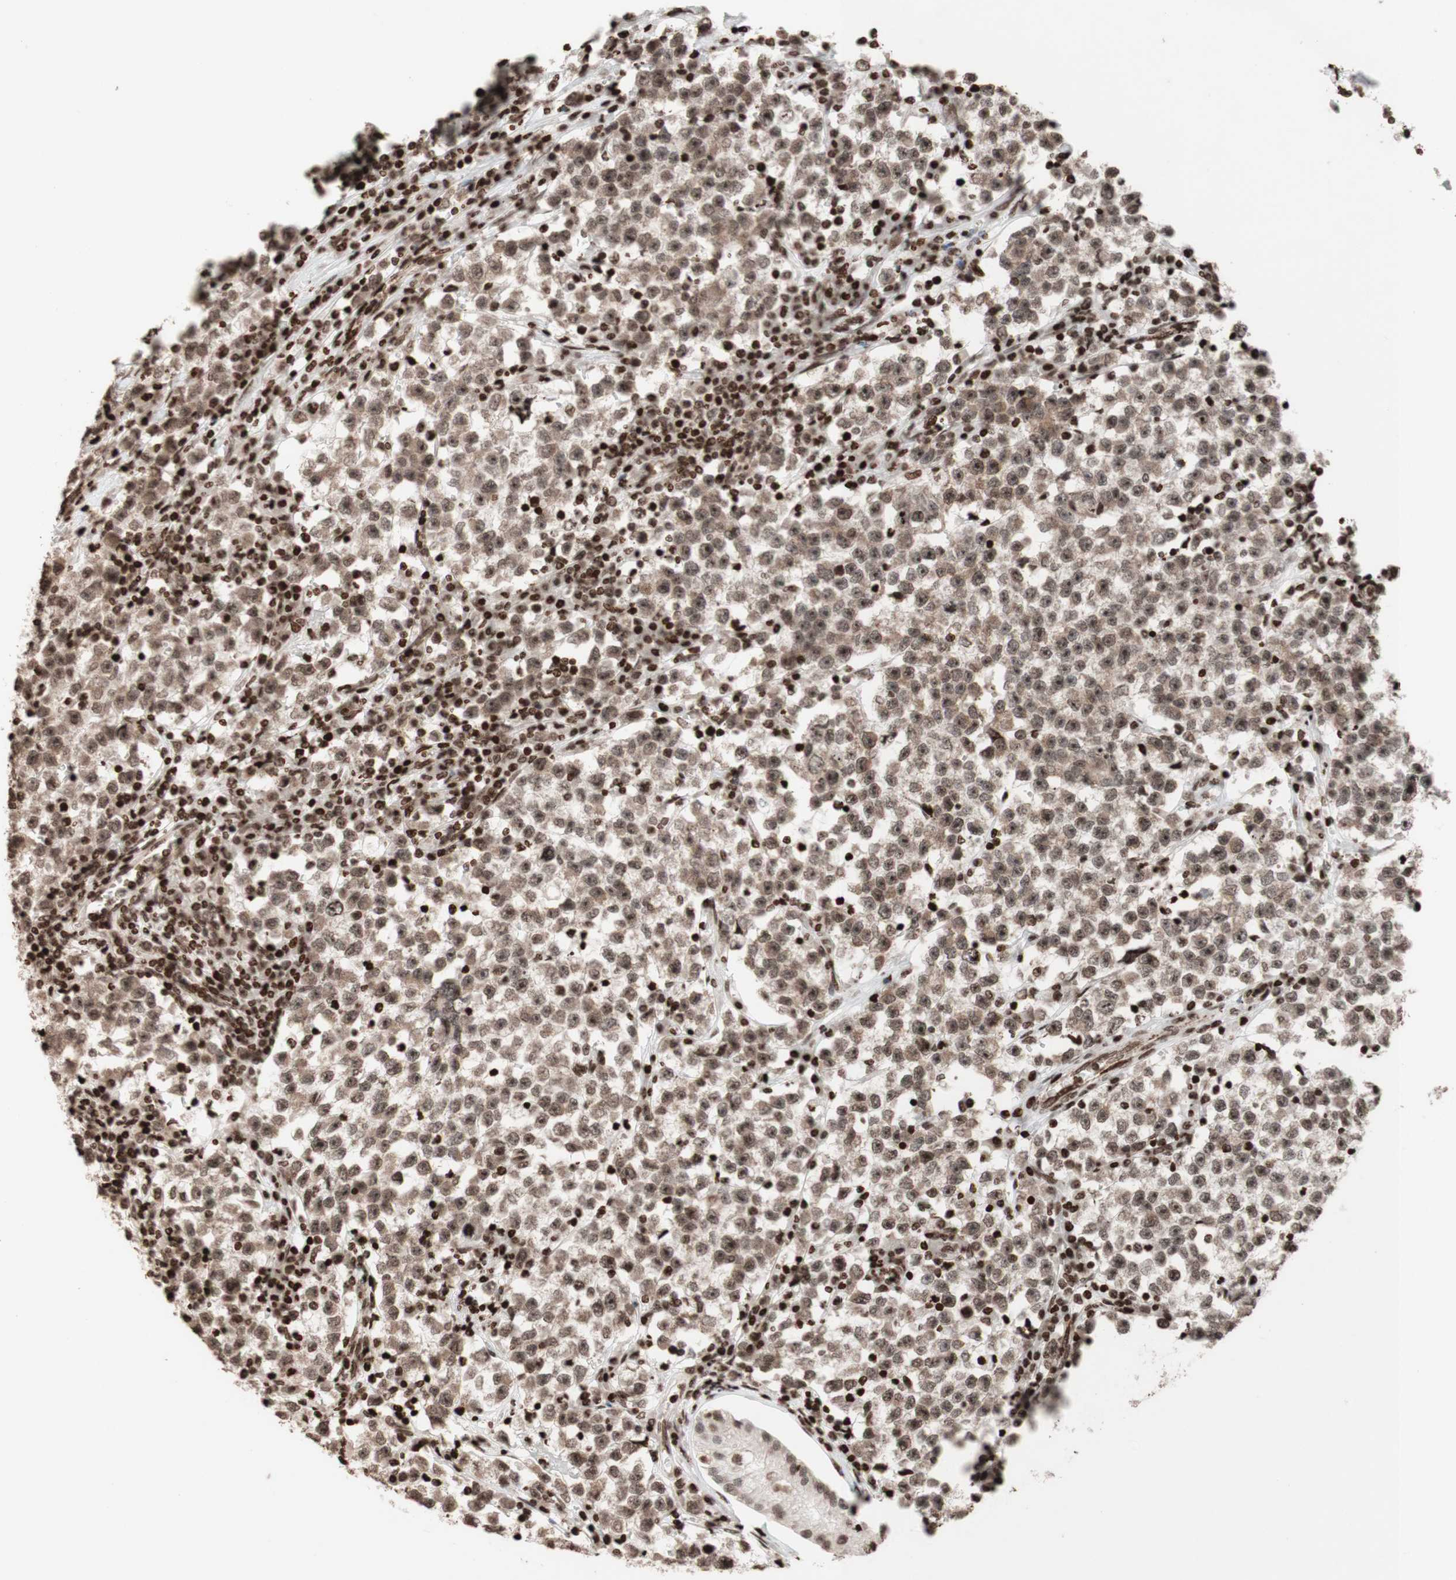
{"staining": {"intensity": "weak", "quantity": "25%-75%", "location": "nuclear"}, "tissue": "testis cancer", "cell_type": "Tumor cells", "image_type": "cancer", "snomed": [{"axis": "morphology", "description": "Seminoma, NOS"}, {"axis": "topography", "description": "Testis"}], "caption": "Immunohistochemical staining of testis cancer (seminoma) demonstrates low levels of weak nuclear positivity in about 25%-75% of tumor cells. Nuclei are stained in blue.", "gene": "NCAPD2", "patient": {"sex": "male", "age": 22}}